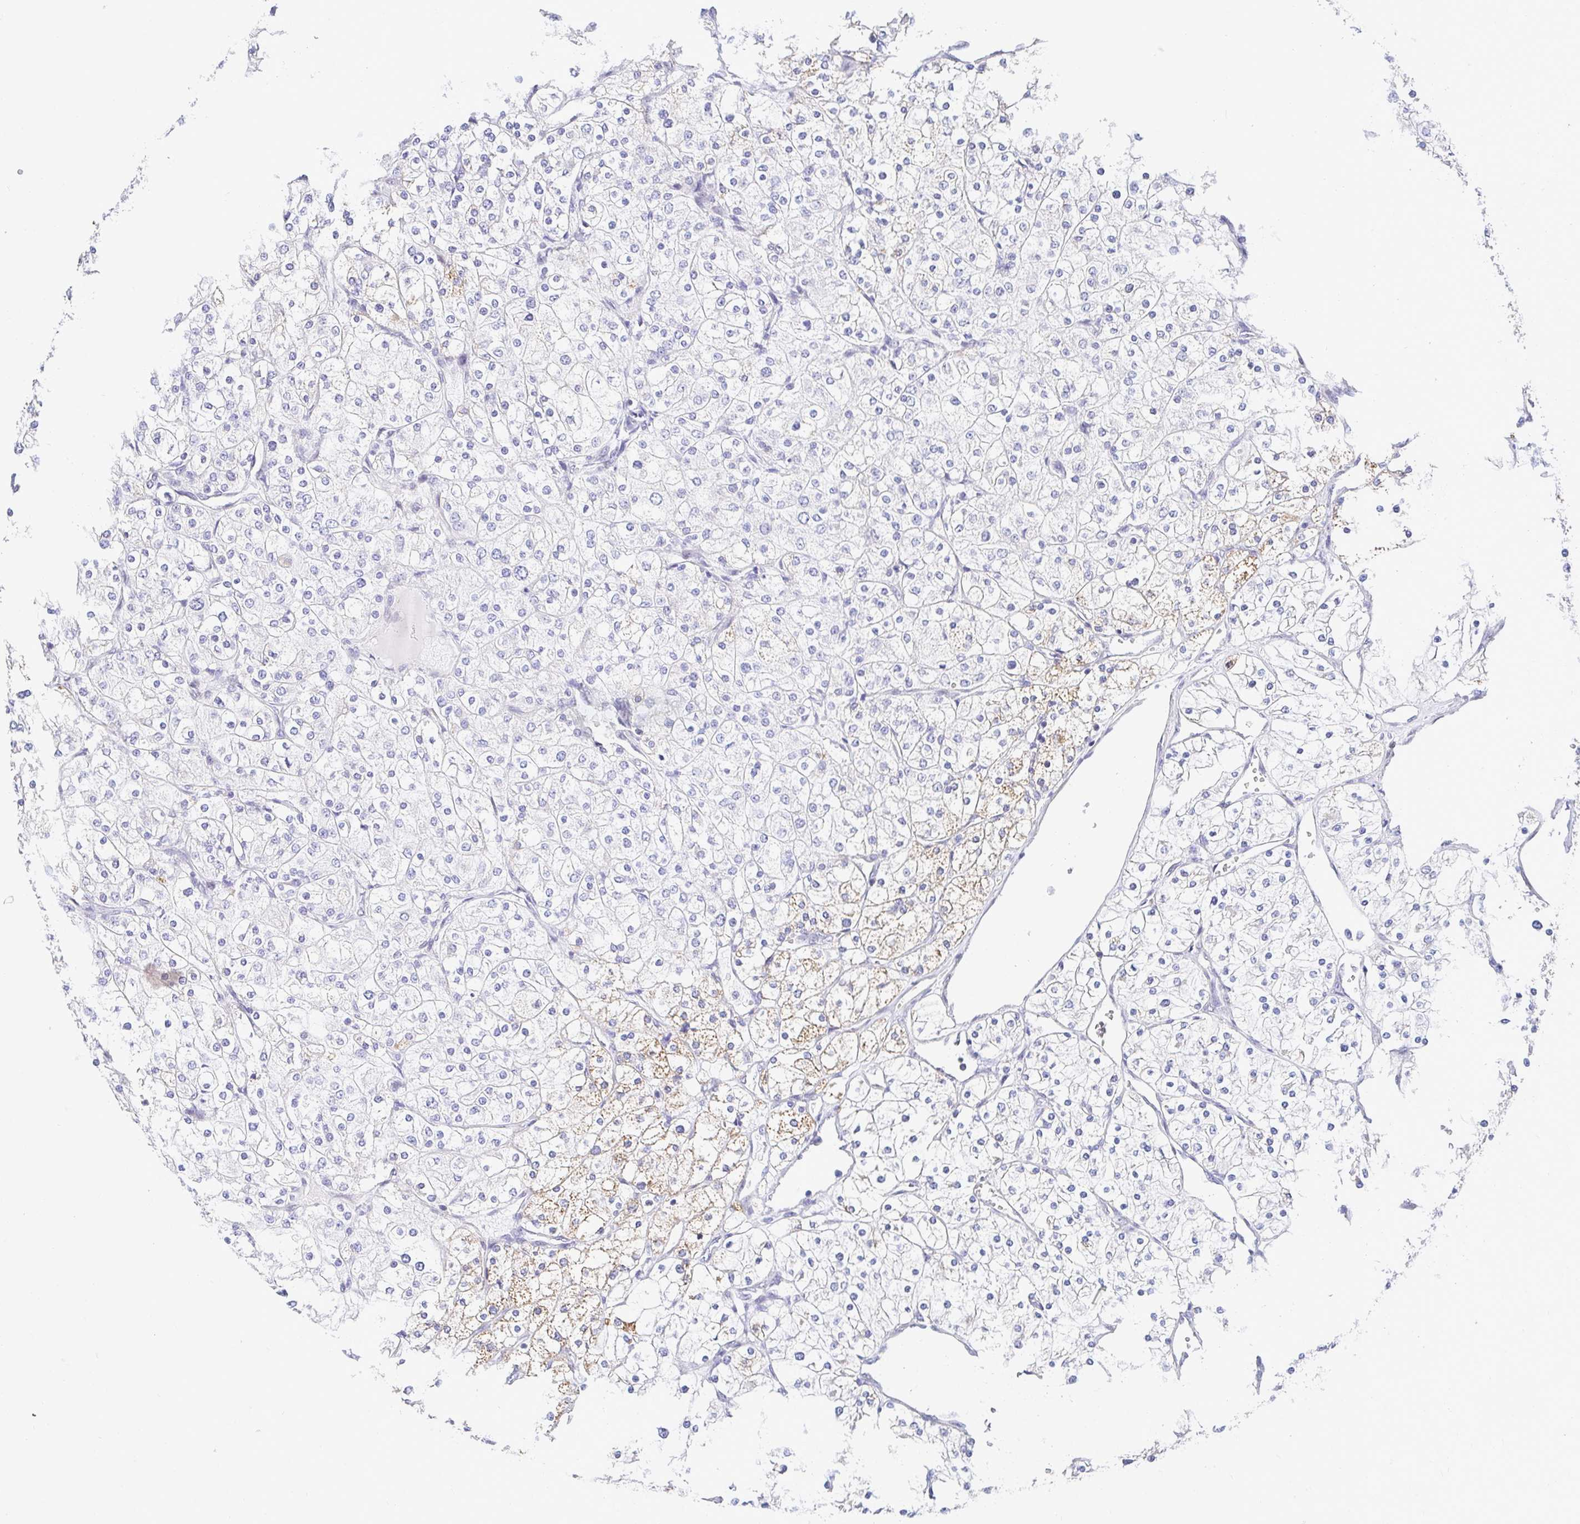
{"staining": {"intensity": "weak", "quantity": "<25%", "location": "cytoplasmic/membranous"}, "tissue": "renal cancer", "cell_type": "Tumor cells", "image_type": "cancer", "snomed": [{"axis": "morphology", "description": "Adenocarcinoma, NOS"}, {"axis": "topography", "description": "Kidney"}], "caption": "This is an immunohistochemistry (IHC) micrograph of renal adenocarcinoma. There is no staining in tumor cells.", "gene": "AKAP14", "patient": {"sex": "male", "age": 80}}